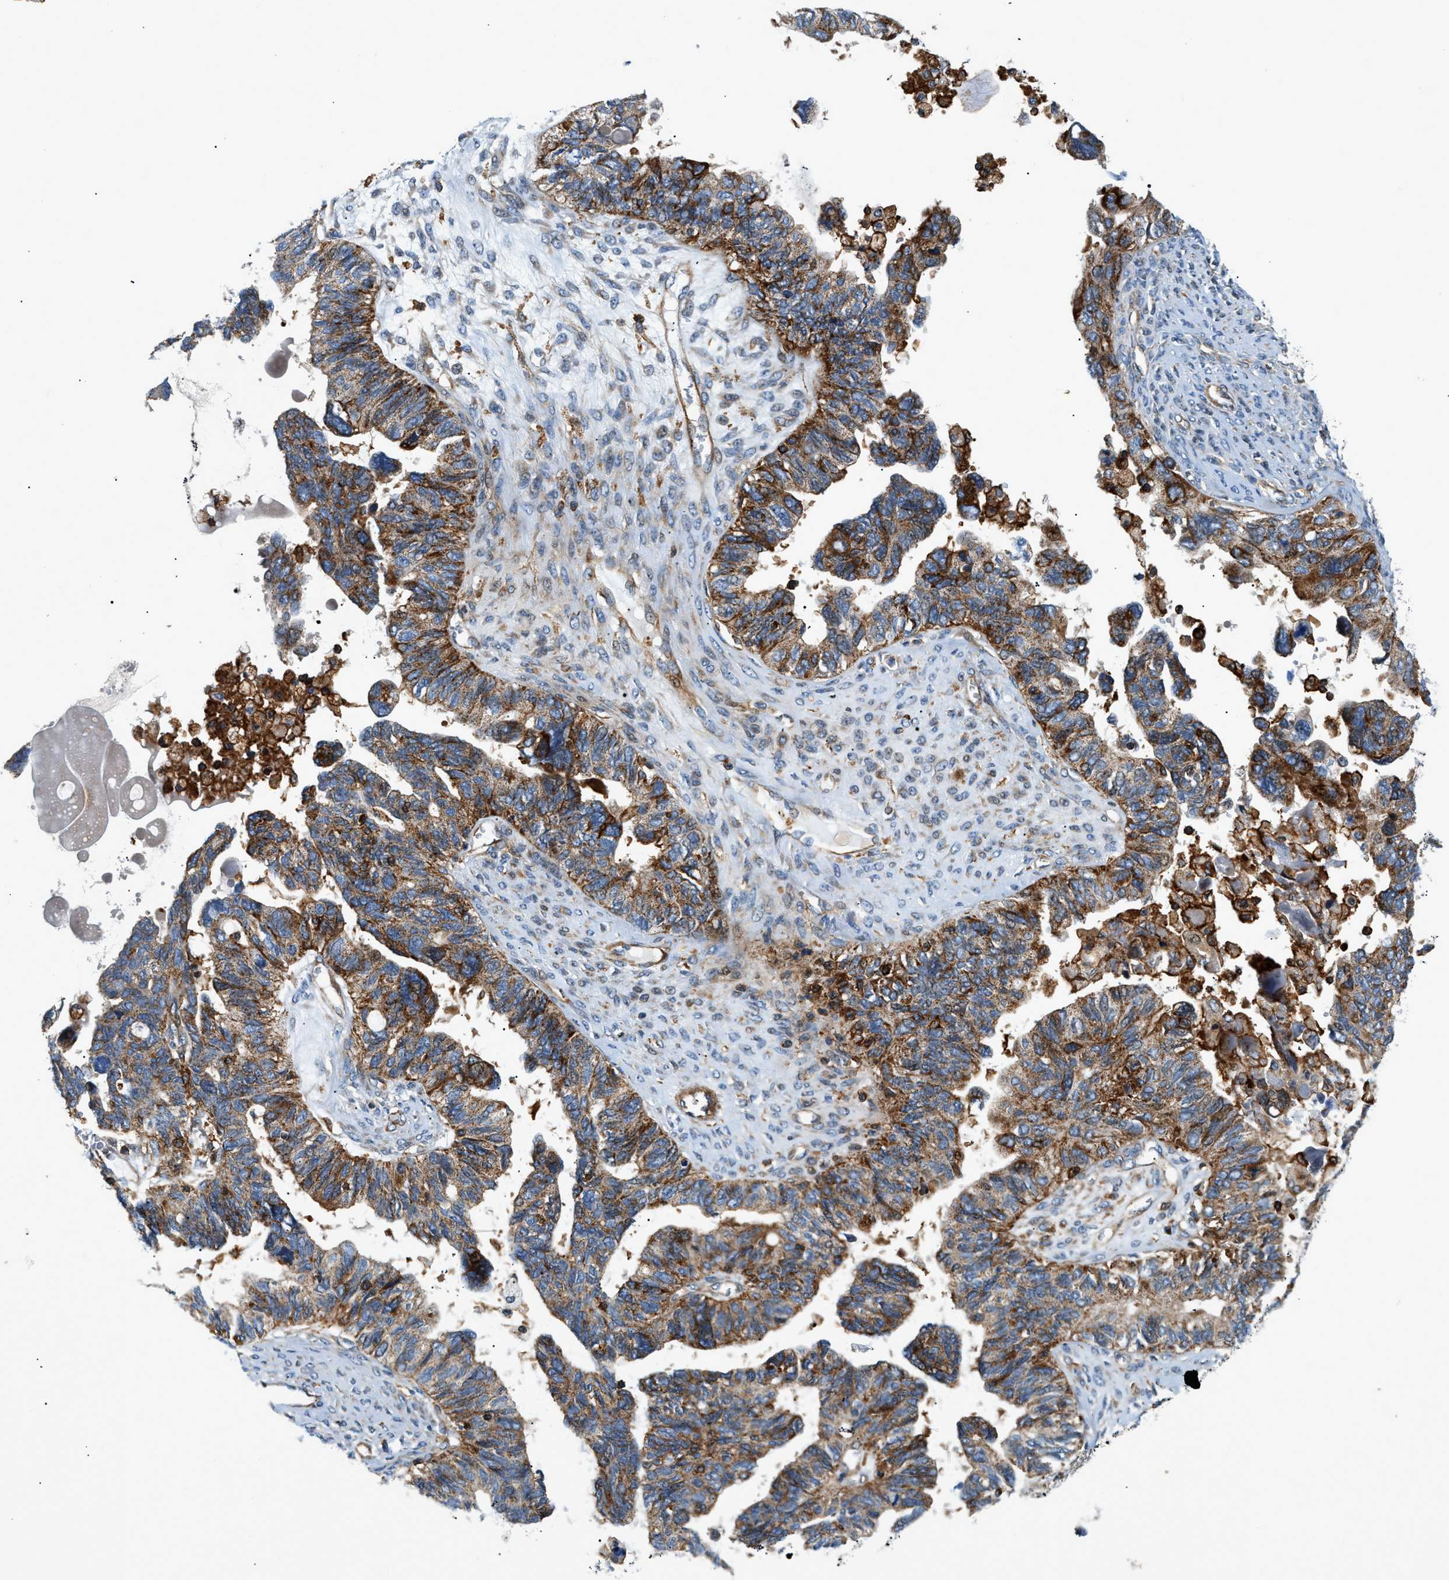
{"staining": {"intensity": "strong", "quantity": ">75%", "location": "cytoplasmic/membranous"}, "tissue": "ovarian cancer", "cell_type": "Tumor cells", "image_type": "cancer", "snomed": [{"axis": "morphology", "description": "Cystadenocarcinoma, serous, NOS"}, {"axis": "topography", "description": "Ovary"}], "caption": "High-power microscopy captured an immunohistochemistry (IHC) histopathology image of ovarian serous cystadenocarcinoma, revealing strong cytoplasmic/membranous expression in about >75% of tumor cells.", "gene": "DHODH", "patient": {"sex": "female", "age": 79}}